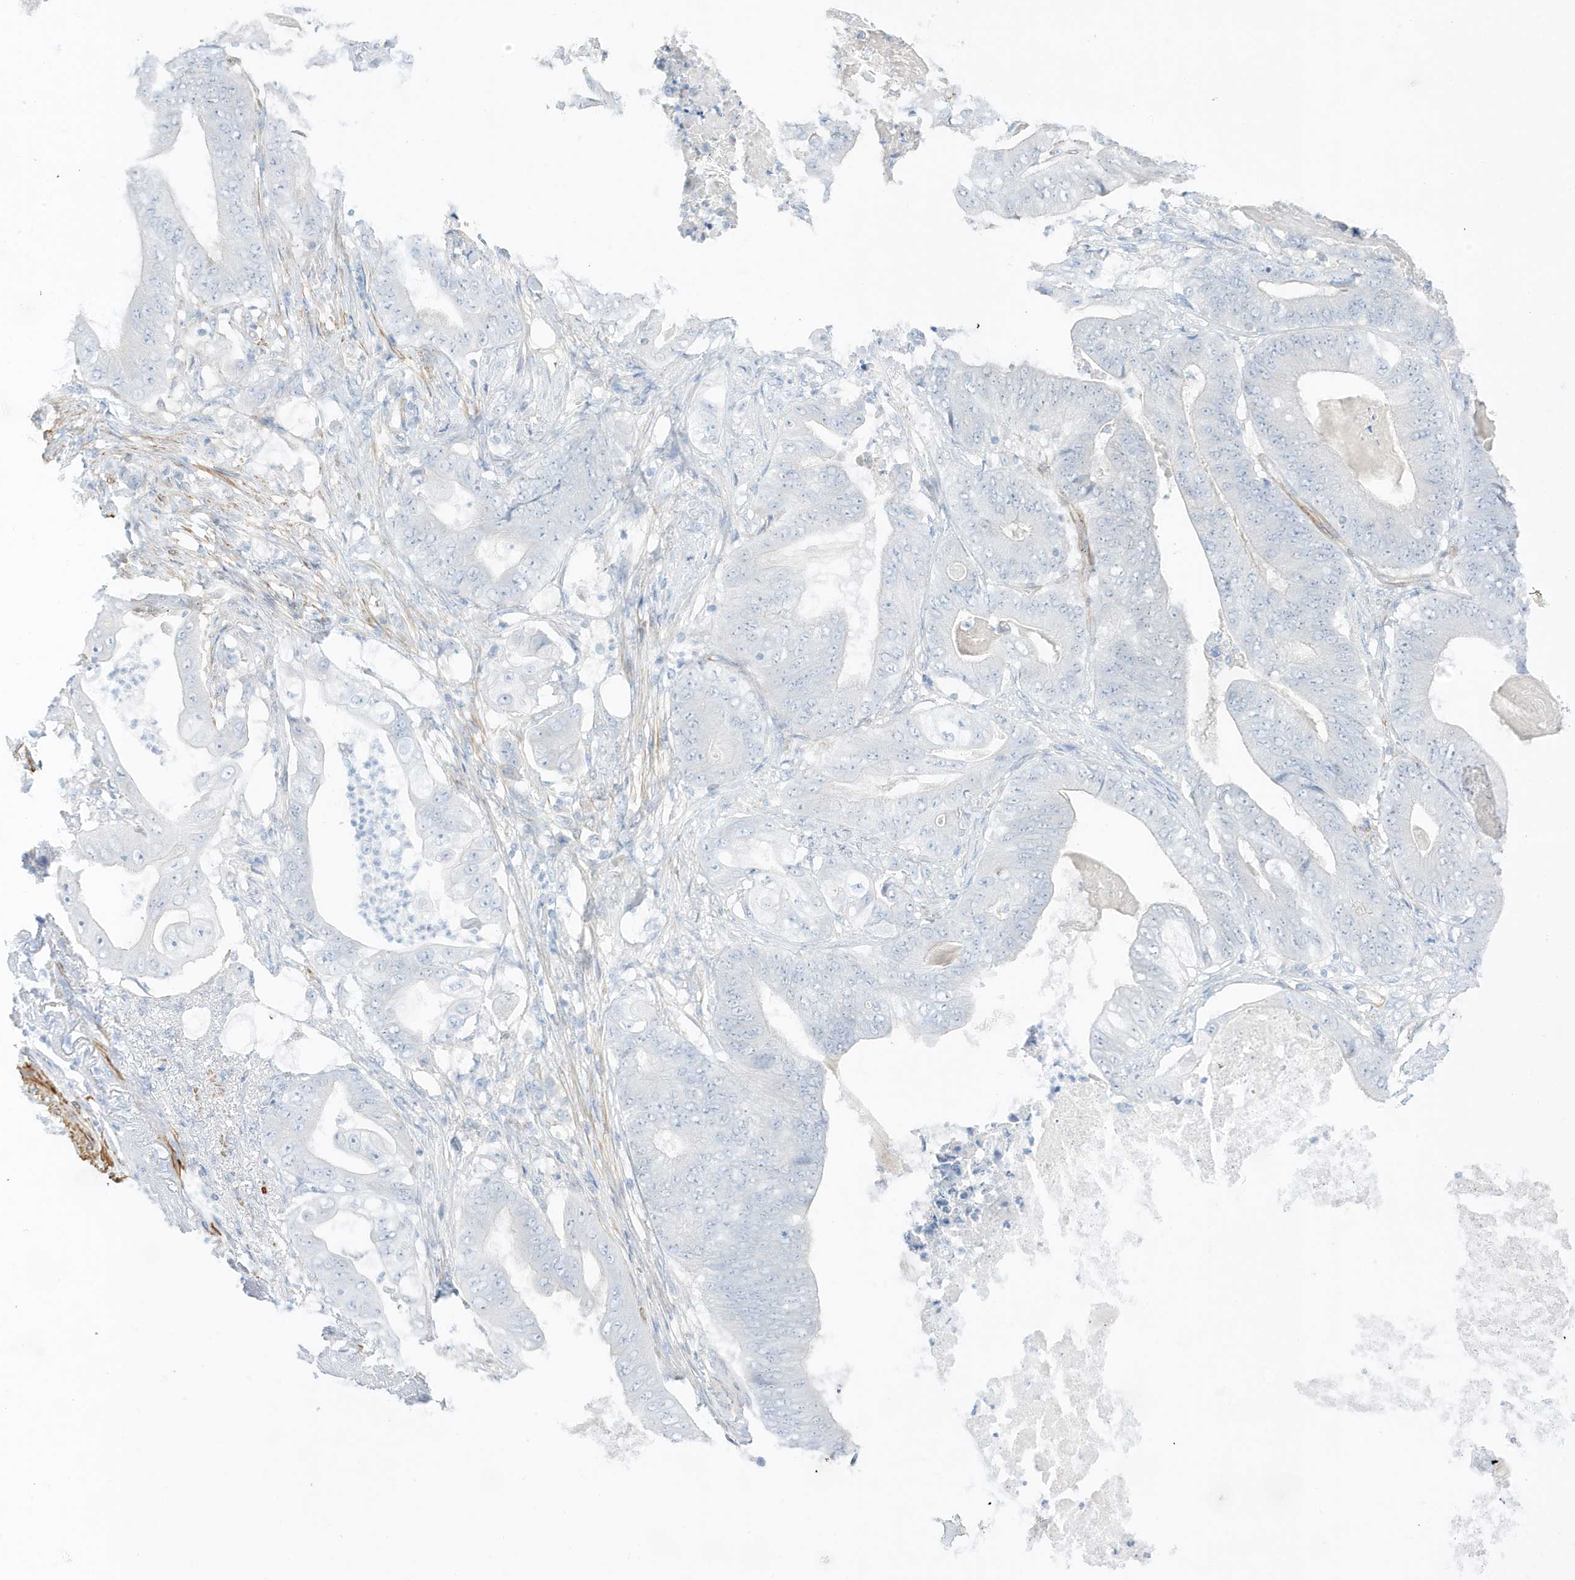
{"staining": {"intensity": "negative", "quantity": "none", "location": "none"}, "tissue": "stomach cancer", "cell_type": "Tumor cells", "image_type": "cancer", "snomed": [{"axis": "morphology", "description": "Adenocarcinoma, NOS"}, {"axis": "topography", "description": "Stomach"}], "caption": "High magnification brightfield microscopy of stomach adenocarcinoma stained with DAB (brown) and counterstained with hematoxylin (blue): tumor cells show no significant expression.", "gene": "SLC22A13", "patient": {"sex": "female", "age": 73}}